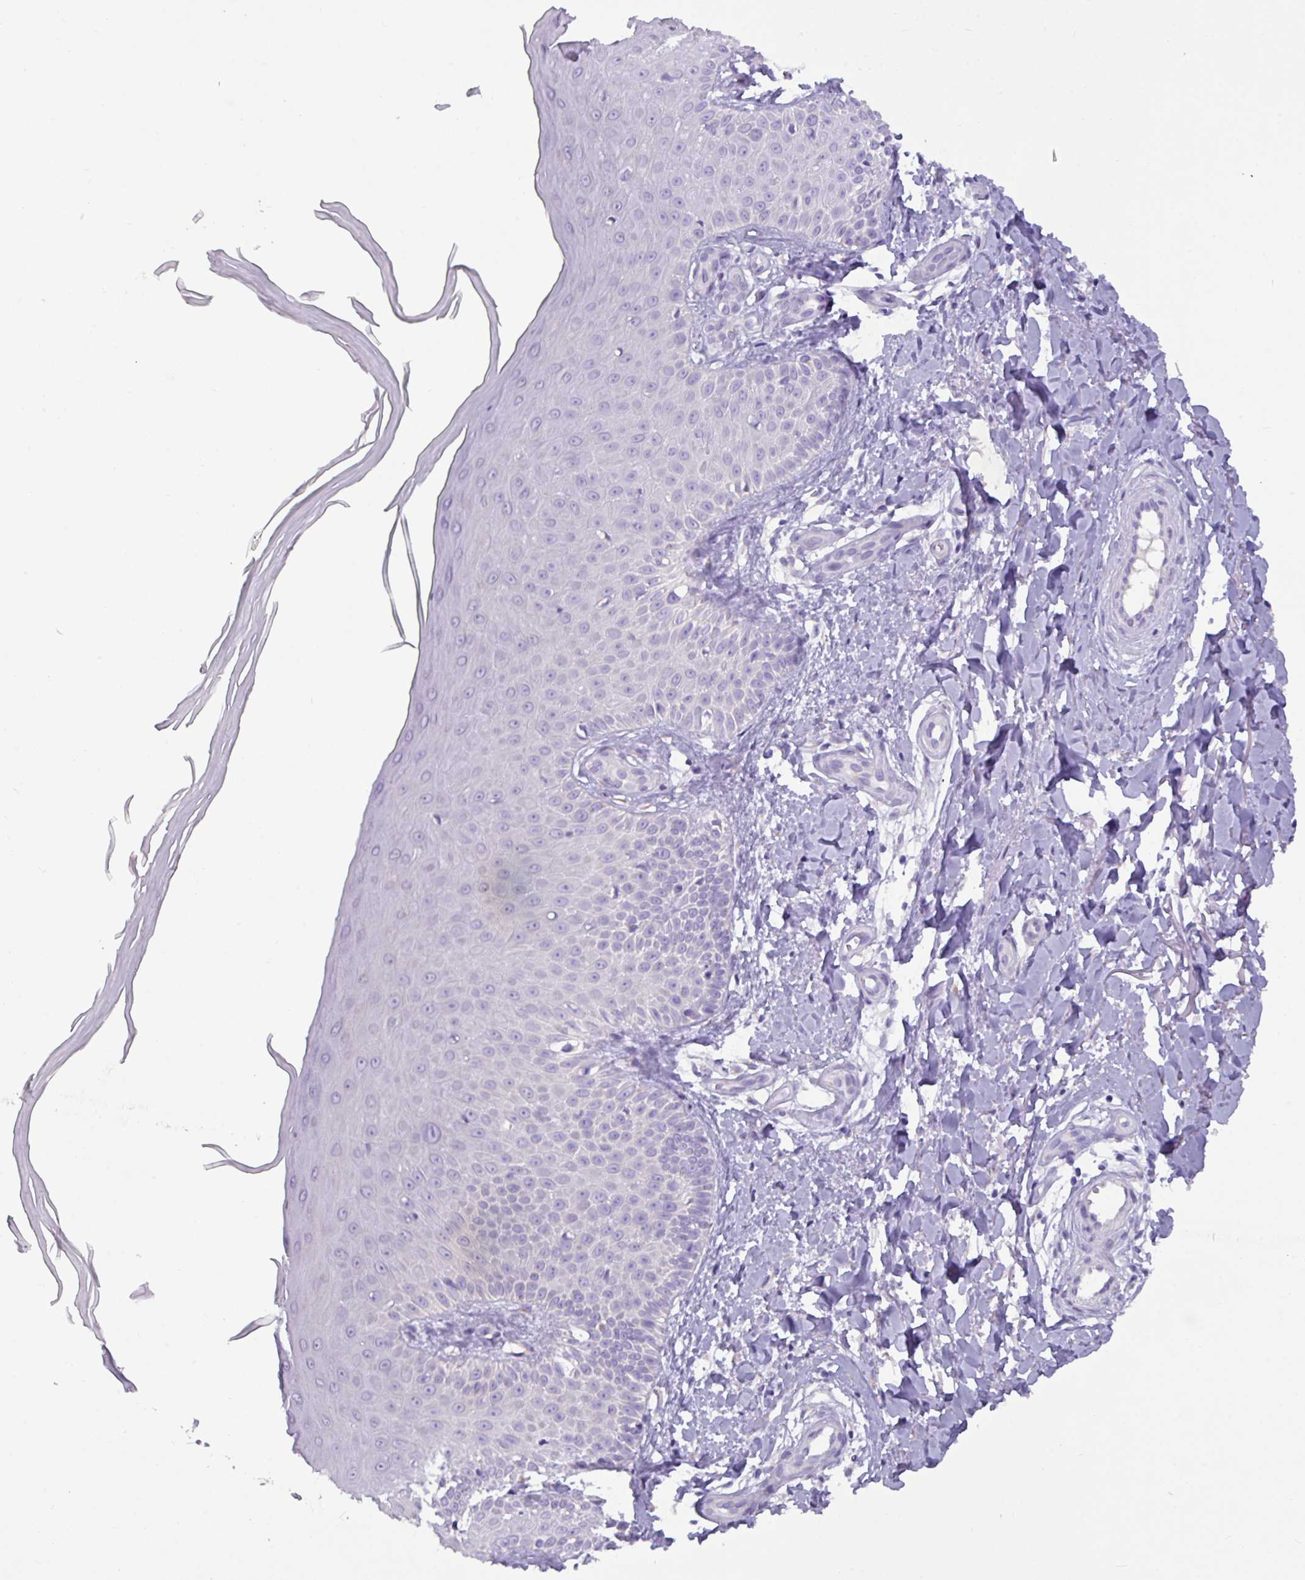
{"staining": {"intensity": "negative", "quantity": "none", "location": "none"}, "tissue": "skin", "cell_type": "Fibroblasts", "image_type": "normal", "snomed": [{"axis": "morphology", "description": "Normal tissue, NOS"}, {"axis": "topography", "description": "Skin"}], "caption": "This is a histopathology image of immunohistochemistry staining of unremarkable skin, which shows no expression in fibroblasts.", "gene": "STIMATE", "patient": {"sex": "male", "age": 81}}